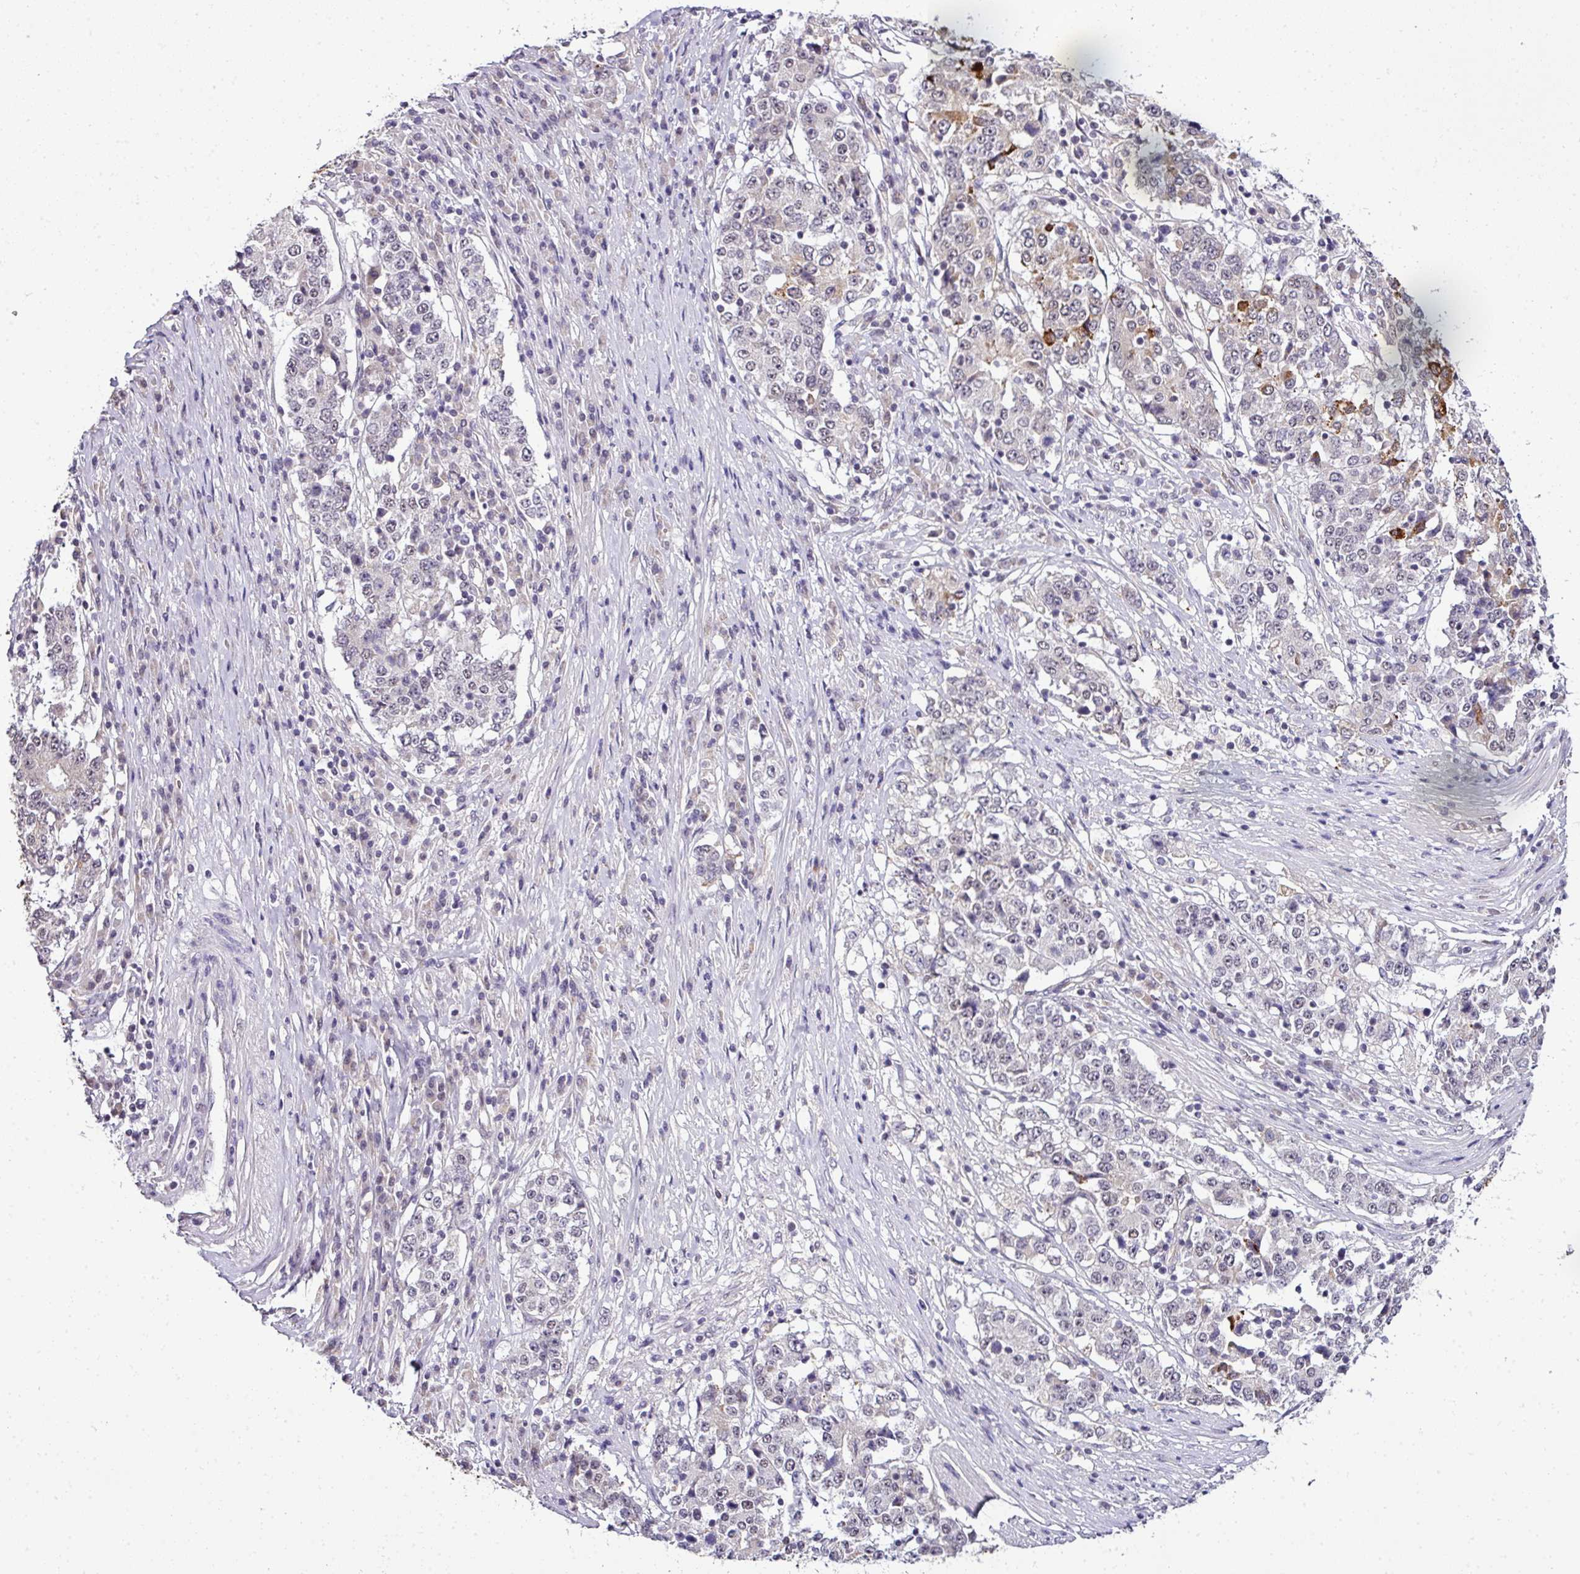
{"staining": {"intensity": "moderate", "quantity": "<25%", "location": "cytoplasmic/membranous"}, "tissue": "stomach cancer", "cell_type": "Tumor cells", "image_type": "cancer", "snomed": [{"axis": "morphology", "description": "Adenocarcinoma, NOS"}, {"axis": "topography", "description": "Stomach"}], "caption": "IHC (DAB) staining of stomach cancer (adenocarcinoma) reveals moderate cytoplasmic/membranous protein staining in about <25% of tumor cells.", "gene": "NAPSA", "patient": {"sex": "male", "age": 59}}